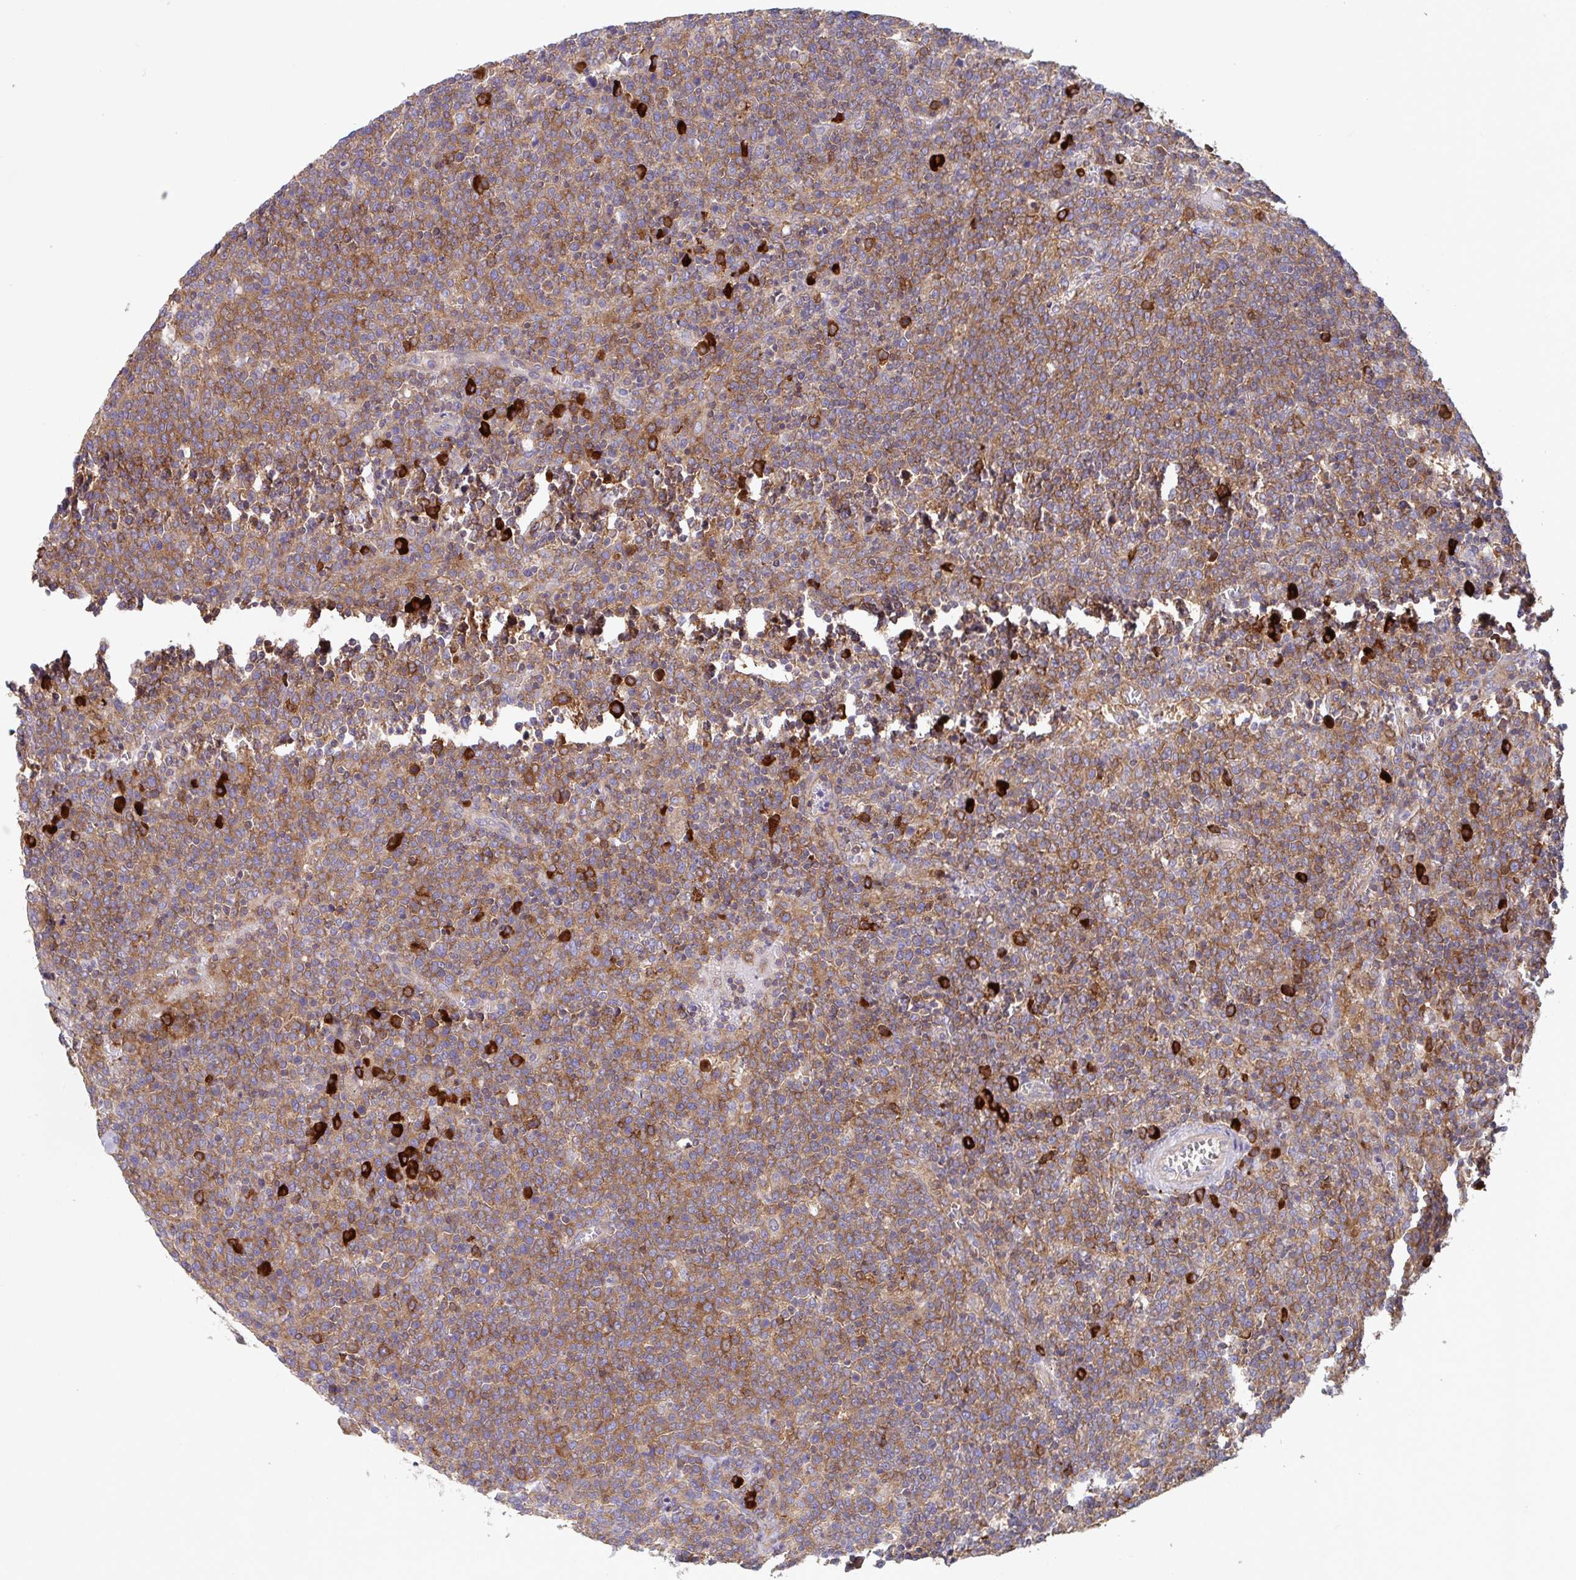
{"staining": {"intensity": "moderate", "quantity": ">75%", "location": "cytoplasmic/membranous"}, "tissue": "lymphoma", "cell_type": "Tumor cells", "image_type": "cancer", "snomed": [{"axis": "morphology", "description": "Malignant lymphoma, non-Hodgkin's type, High grade"}, {"axis": "topography", "description": "Lymph node"}], "caption": "The histopathology image reveals immunohistochemical staining of lymphoma. There is moderate cytoplasmic/membranous positivity is identified in about >75% of tumor cells.", "gene": "YARS2", "patient": {"sex": "male", "age": 61}}